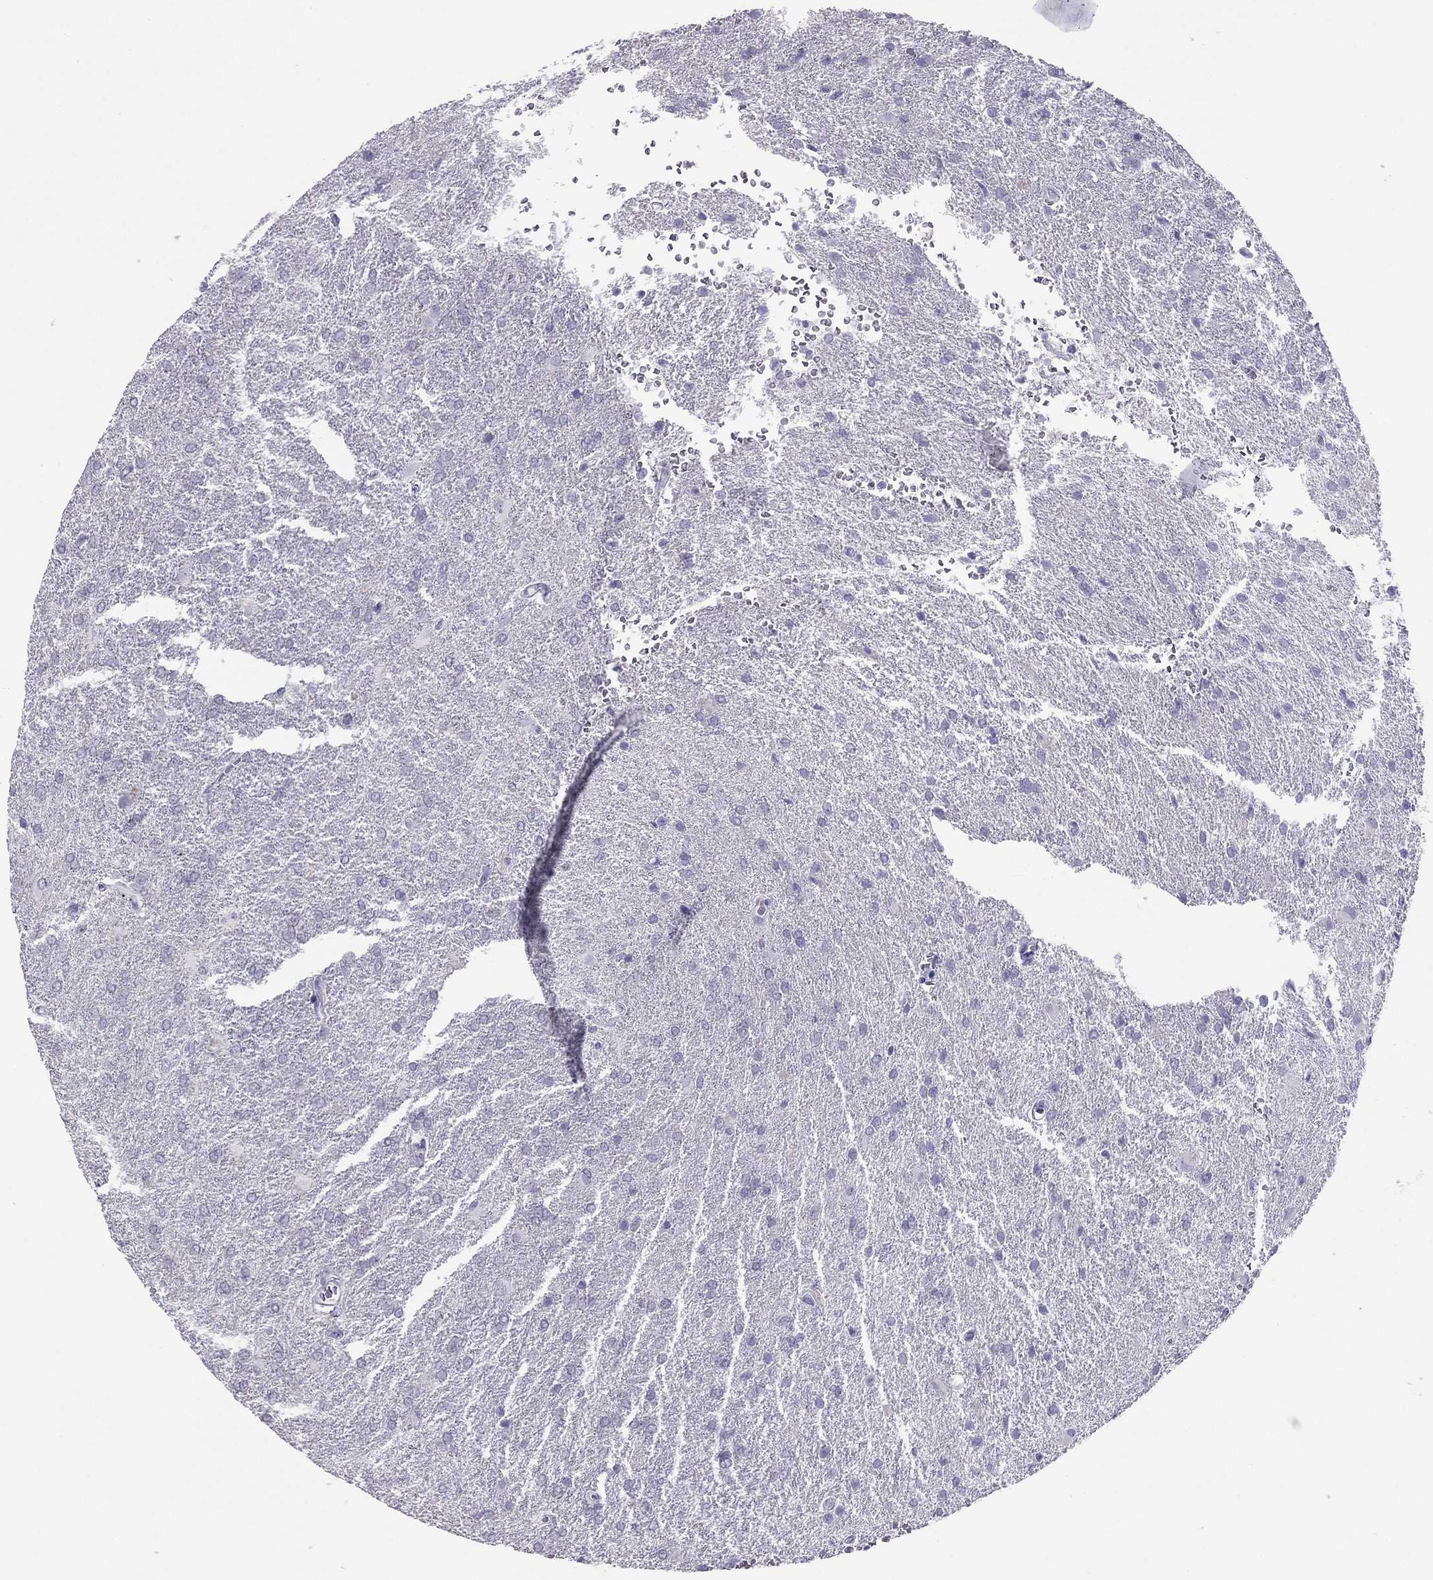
{"staining": {"intensity": "negative", "quantity": "none", "location": "none"}, "tissue": "glioma", "cell_type": "Tumor cells", "image_type": "cancer", "snomed": [{"axis": "morphology", "description": "Glioma, malignant, High grade"}, {"axis": "topography", "description": "Brain"}], "caption": "Malignant glioma (high-grade) stained for a protein using immunohistochemistry displays no staining tumor cells.", "gene": "RGS8", "patient": {"sex": "male", "age": 68}}